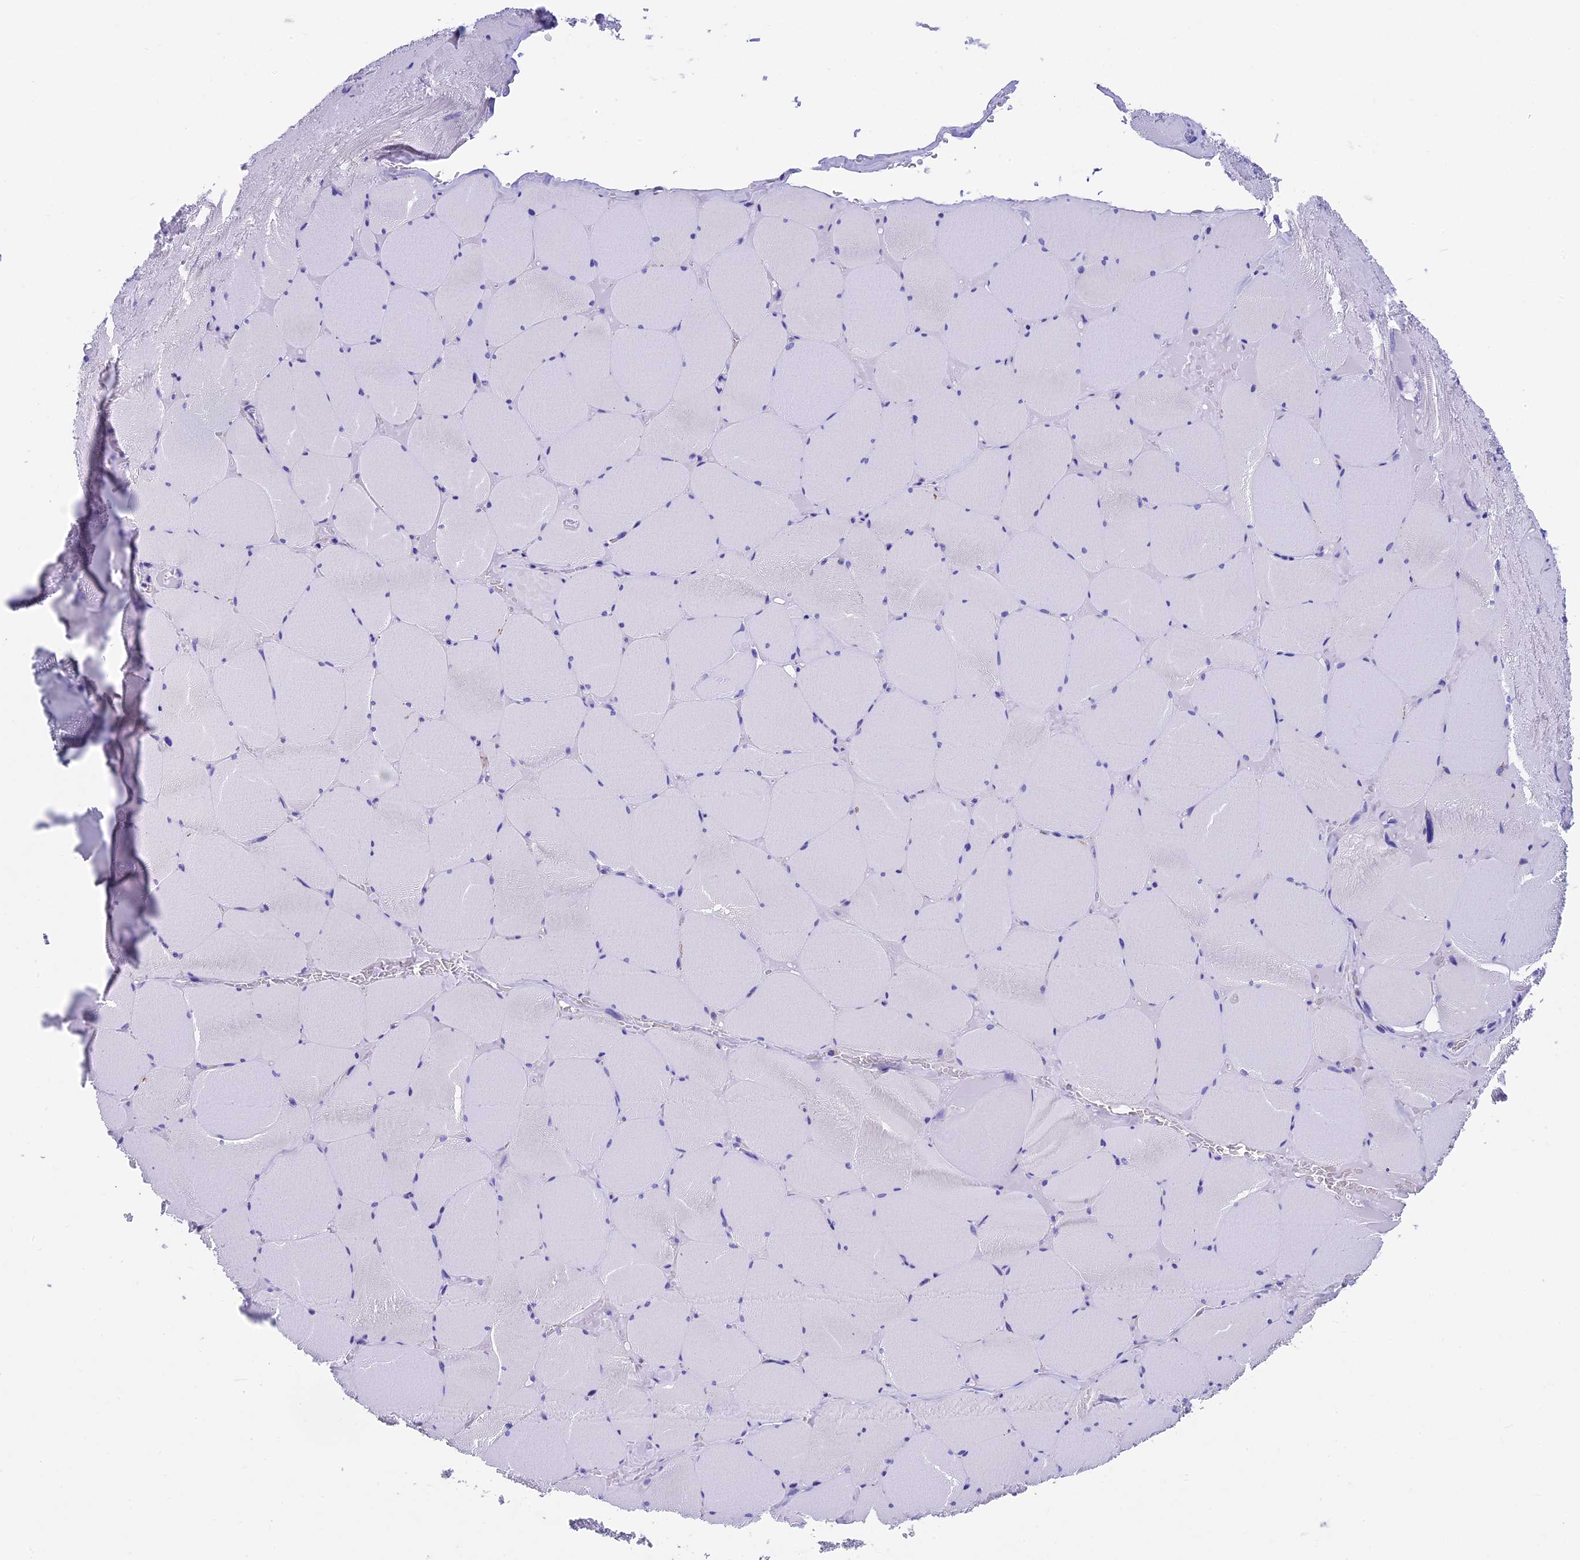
{"staining": {"intensity": "negative", "quantity": "none", "location": "none"}, "tissue": "skeletal muscle", "cell_type": "Myocytes", "image_type": "normal", "snomed": [{"axis": "morphology", "description": "Normal tissue, NOS"}, {"axis": "topography", "description": "Skeletal muscle"}, {"axis": "topography", "description": "Head-Neck"}], "caption": "Immunohistochemistry photomicrograph of benign skeletal muscle stained for a protein (brown), which exhibits no positivity in myocytes. The staining is performed using DAB (3,3'-diaminobenzidine) brown chromogen with nuclei counter-stained in using hematoxylin.", "gene": "SLC8B1", "patient": {"sex": "male", "age": 66}}